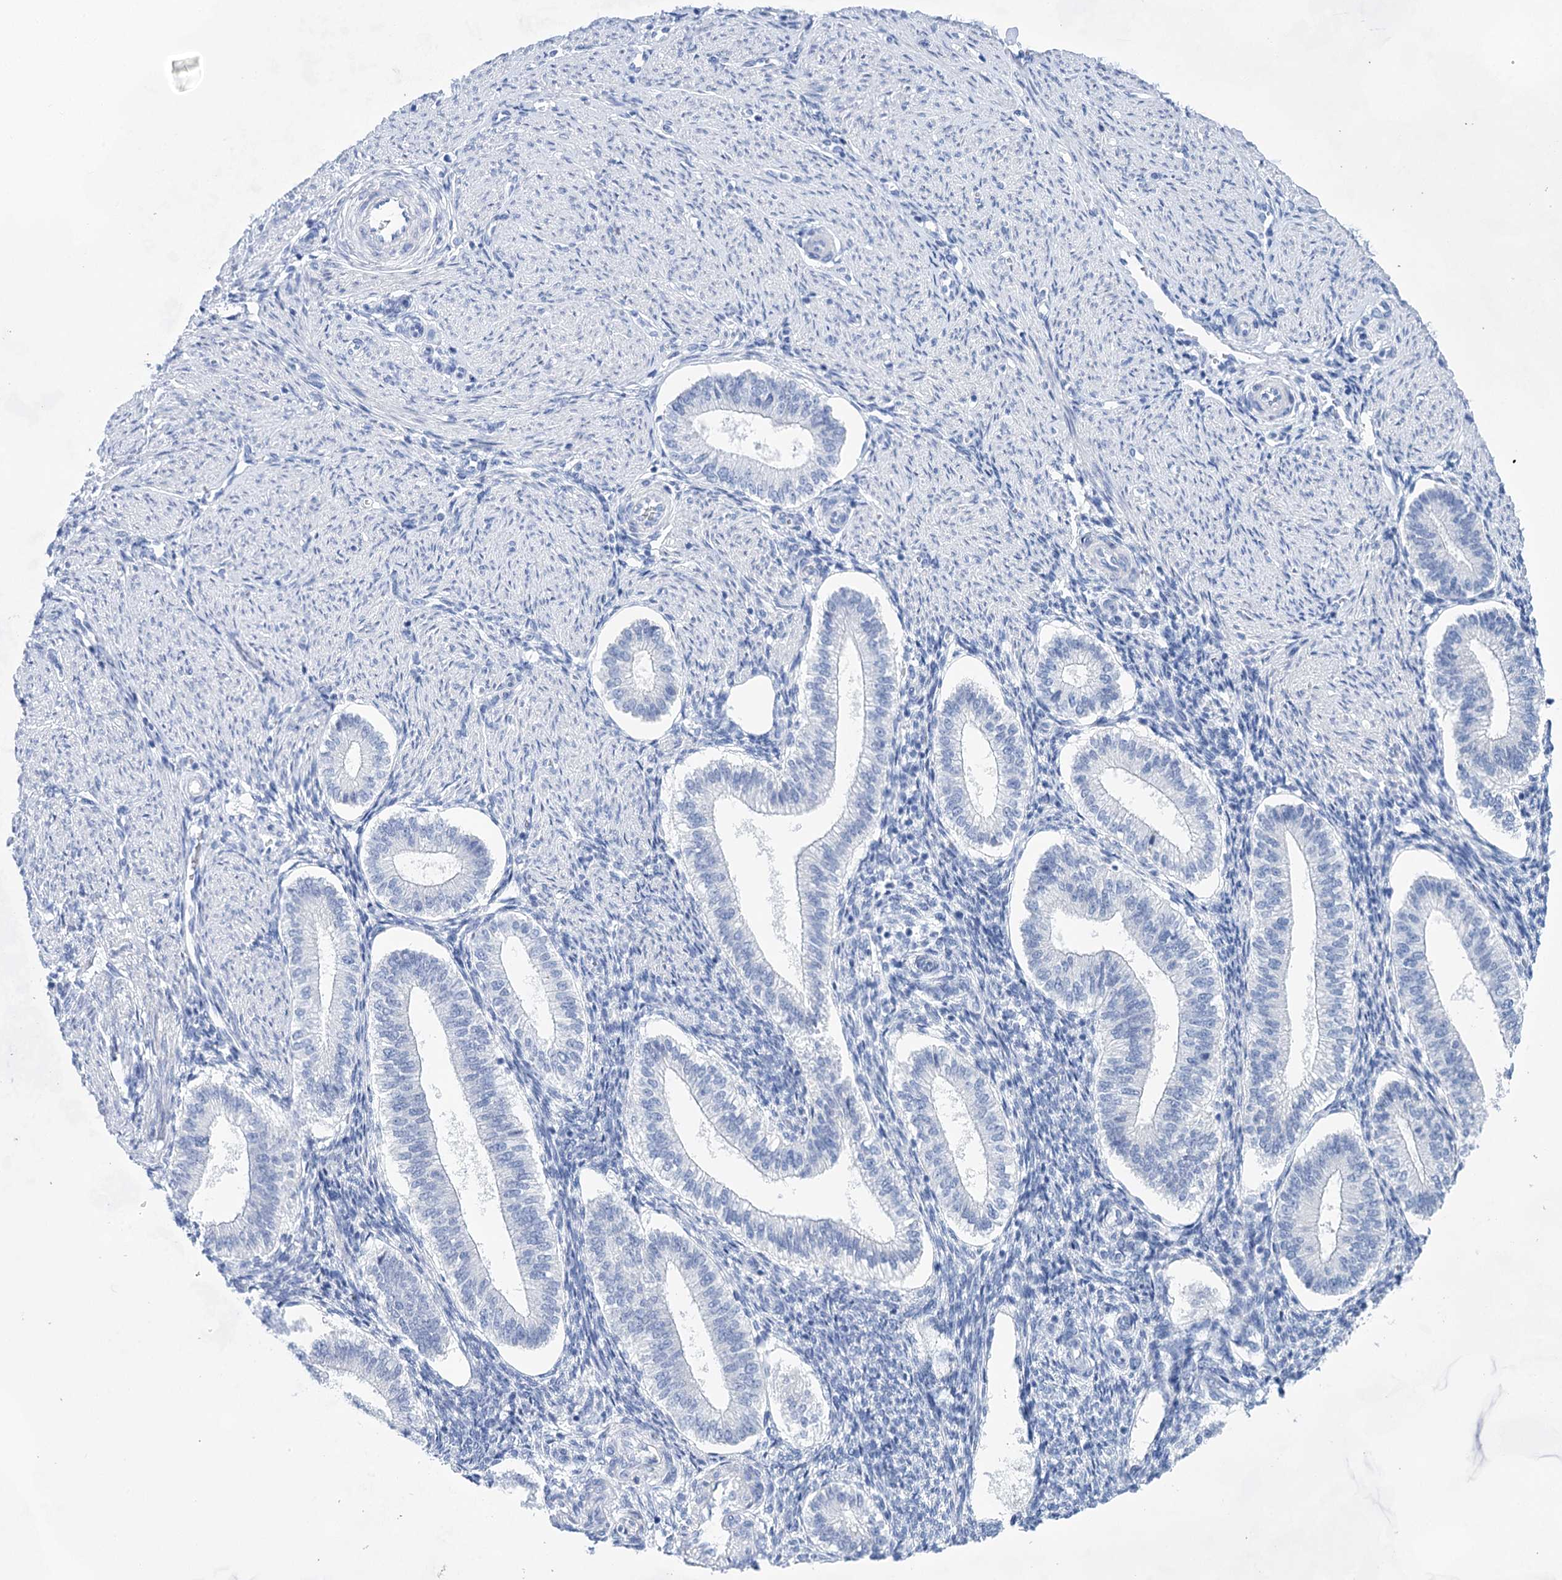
{"staining": {"intensity": "negative", "quantity": "none", "location": "none"}, "tissue": "endometrium", "cell_type": "Cells in endometrial stroma", "image_type": "normal", "snomed": [{"axis": "morphology", "description": "Normal tissue, NOS"}, {"axis": "topography", "description": "Endometrium"}], "caption": "Immunohistochemistry (IHC) of unremarkable endometrium shows no positivity in cells in endometrial stroma. Nuclei are stained in blue.", "gene": "LALBA", "patient": {"sex": "female", "age": 25}}